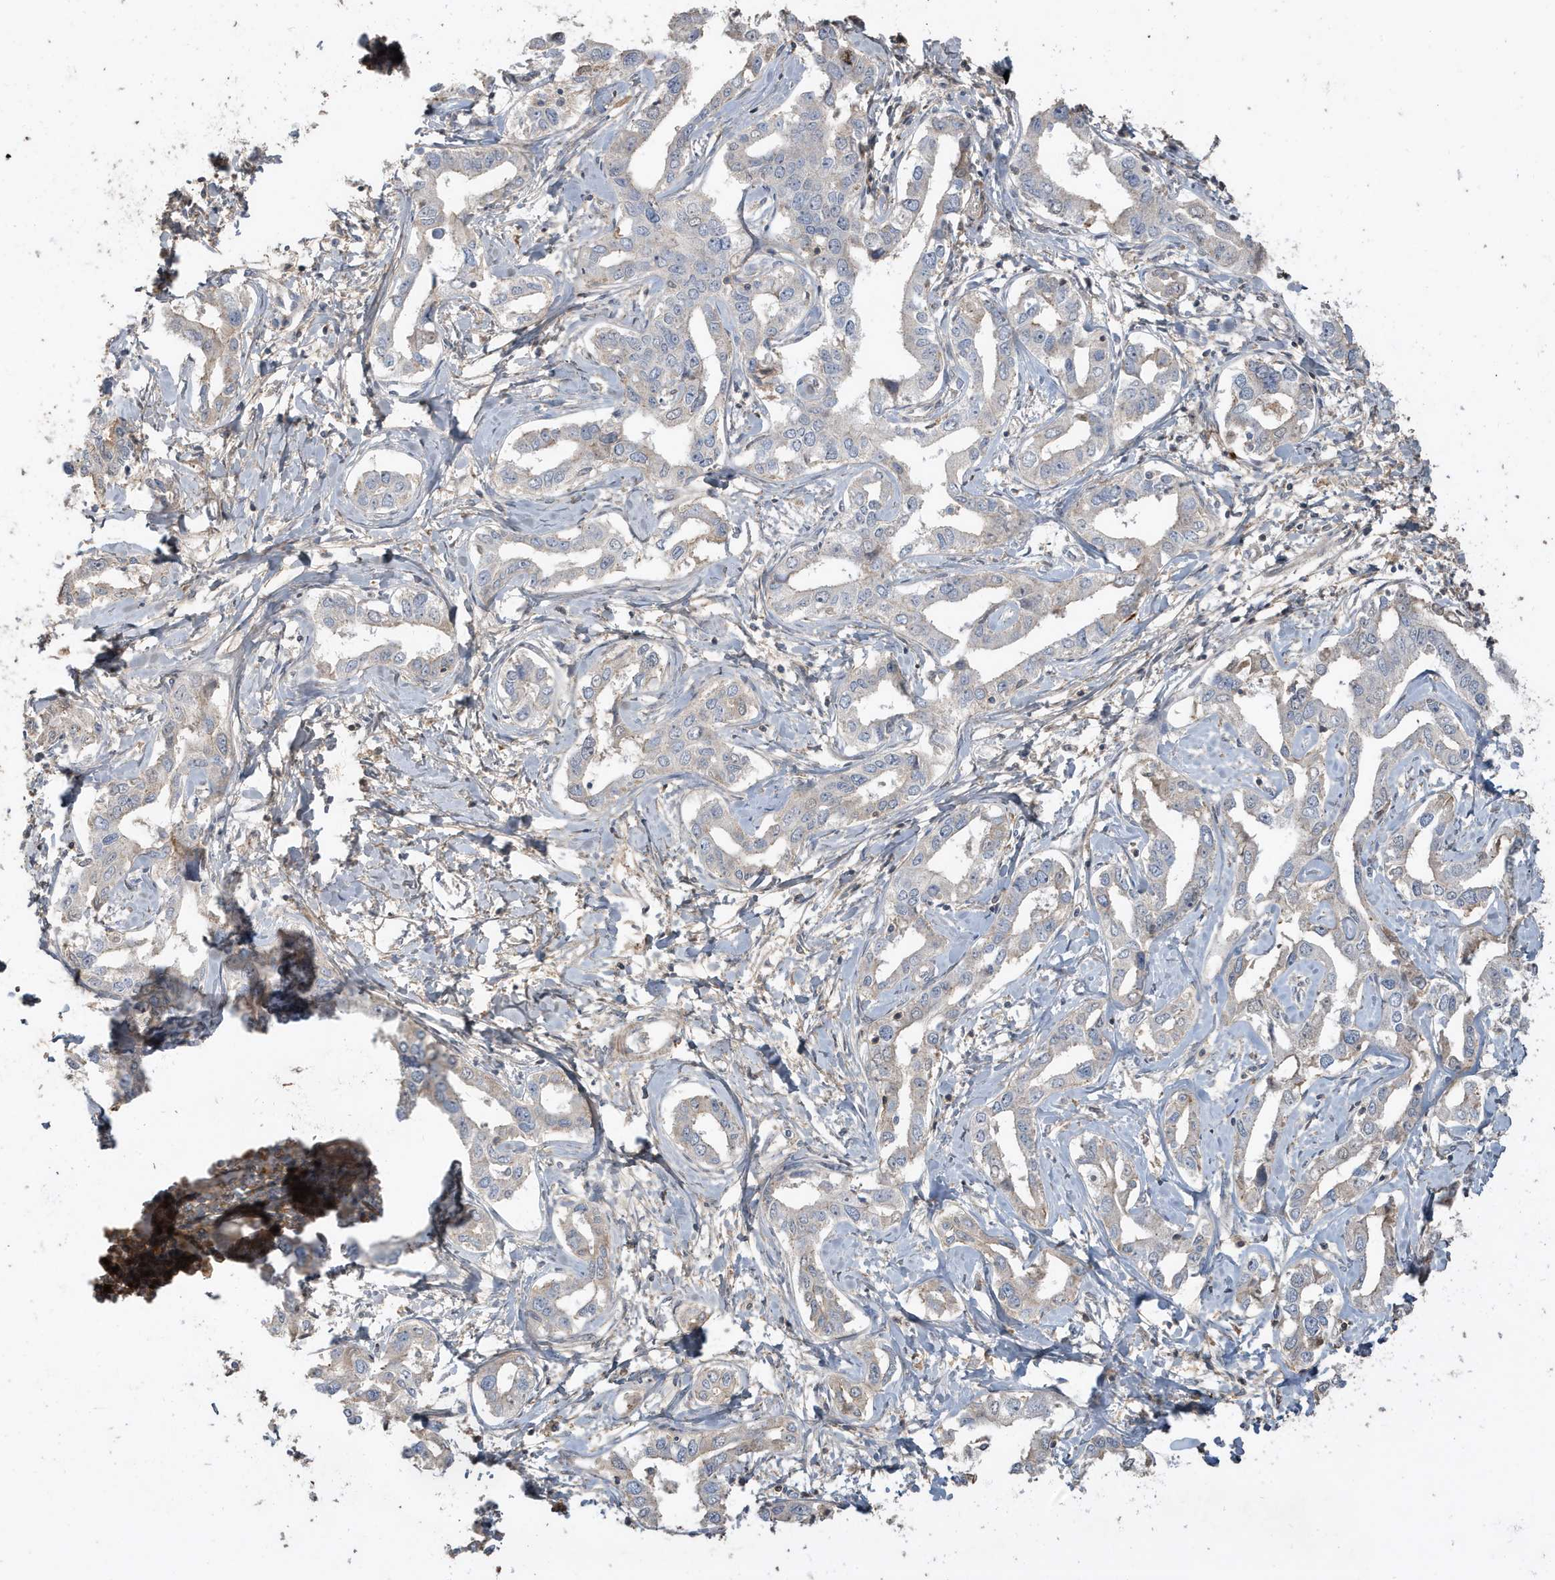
{"staining": {"intensity": "negative", "quantity": "none", "location": "none"}, "tissue": "liver cancer", "cell_type": "Tumor cells", "image_type": "cancer", "snomed": [{"axis": "morphology", "description": "Cholangiocarcinoma"}, {"axis": "topography", "description": "Liver"}], "caption": "A high-resolution photomicrograph shows immunohistochemistry staining of liver cholangiocarcinoma, which reveals no significant expression in tumor cells. (Immunohistochemistry (ihc), brightfield microscopy, high magnification).", "gene": "PRRT3", "patient": {"sex": "male", "age": 59}}